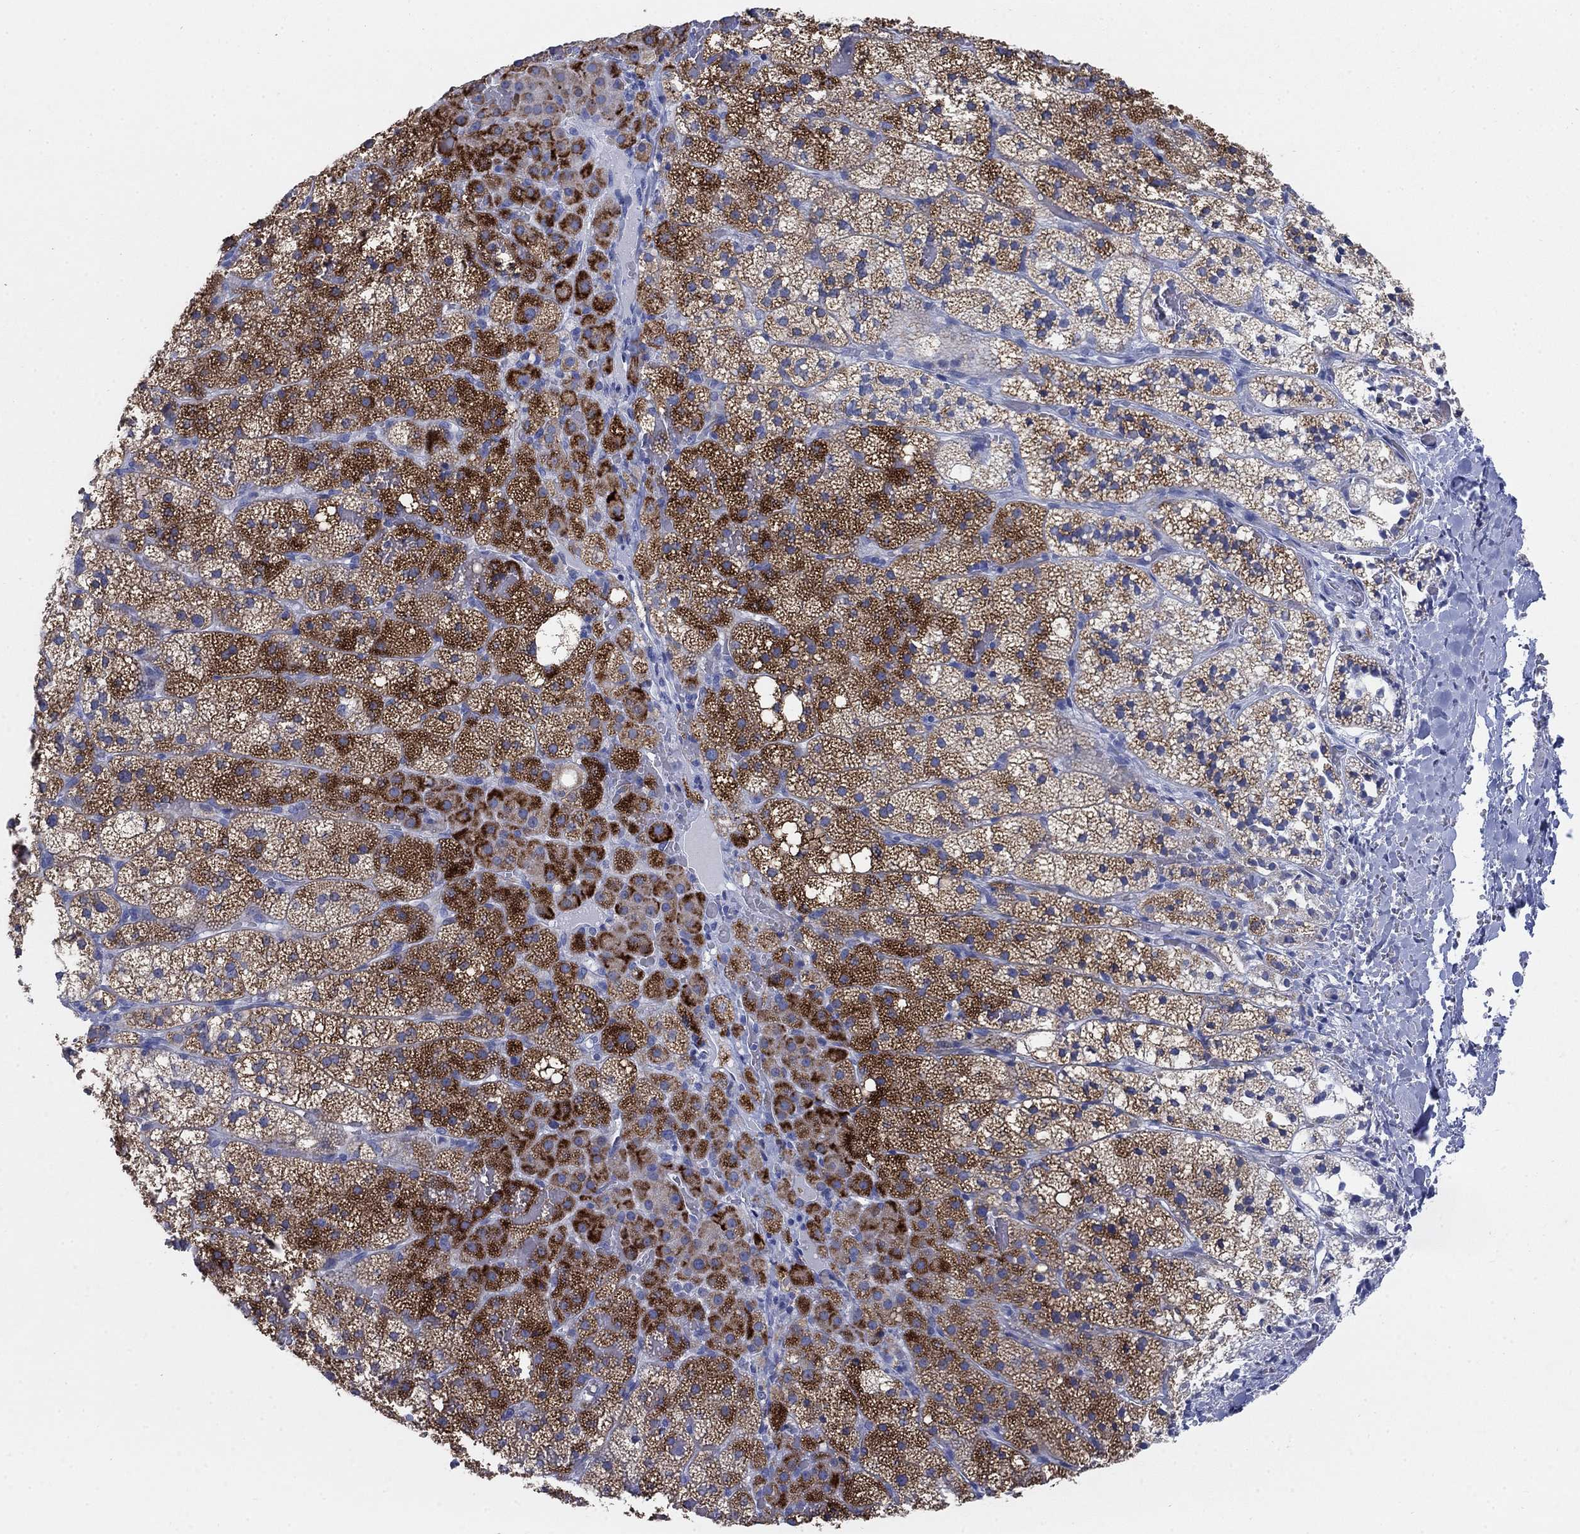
{"staining": {"intensity": "strong", "quantity": "25%-75%", "location": "cytoplasmic/membranous"}, "tissue": "adrenal gland", "cell_type": "Glandular cells", "image_type": "normal", "snomed": [{"axis": "morphology", "description": "Normal tissue, NOS"}, {"axis": "topography", "description": "Adrenal gland"}], "caption": "Brown immunohistochemical staining in benign human adrenal gland displays strong cytoplasmic/membranous expression in approximately 25%-75% of glandular cells. (DAB = brown stain, brightfield microscopy at high magnification).", "gene": "SCCPDH", "patient": {"sex": "male", "age": 53}}